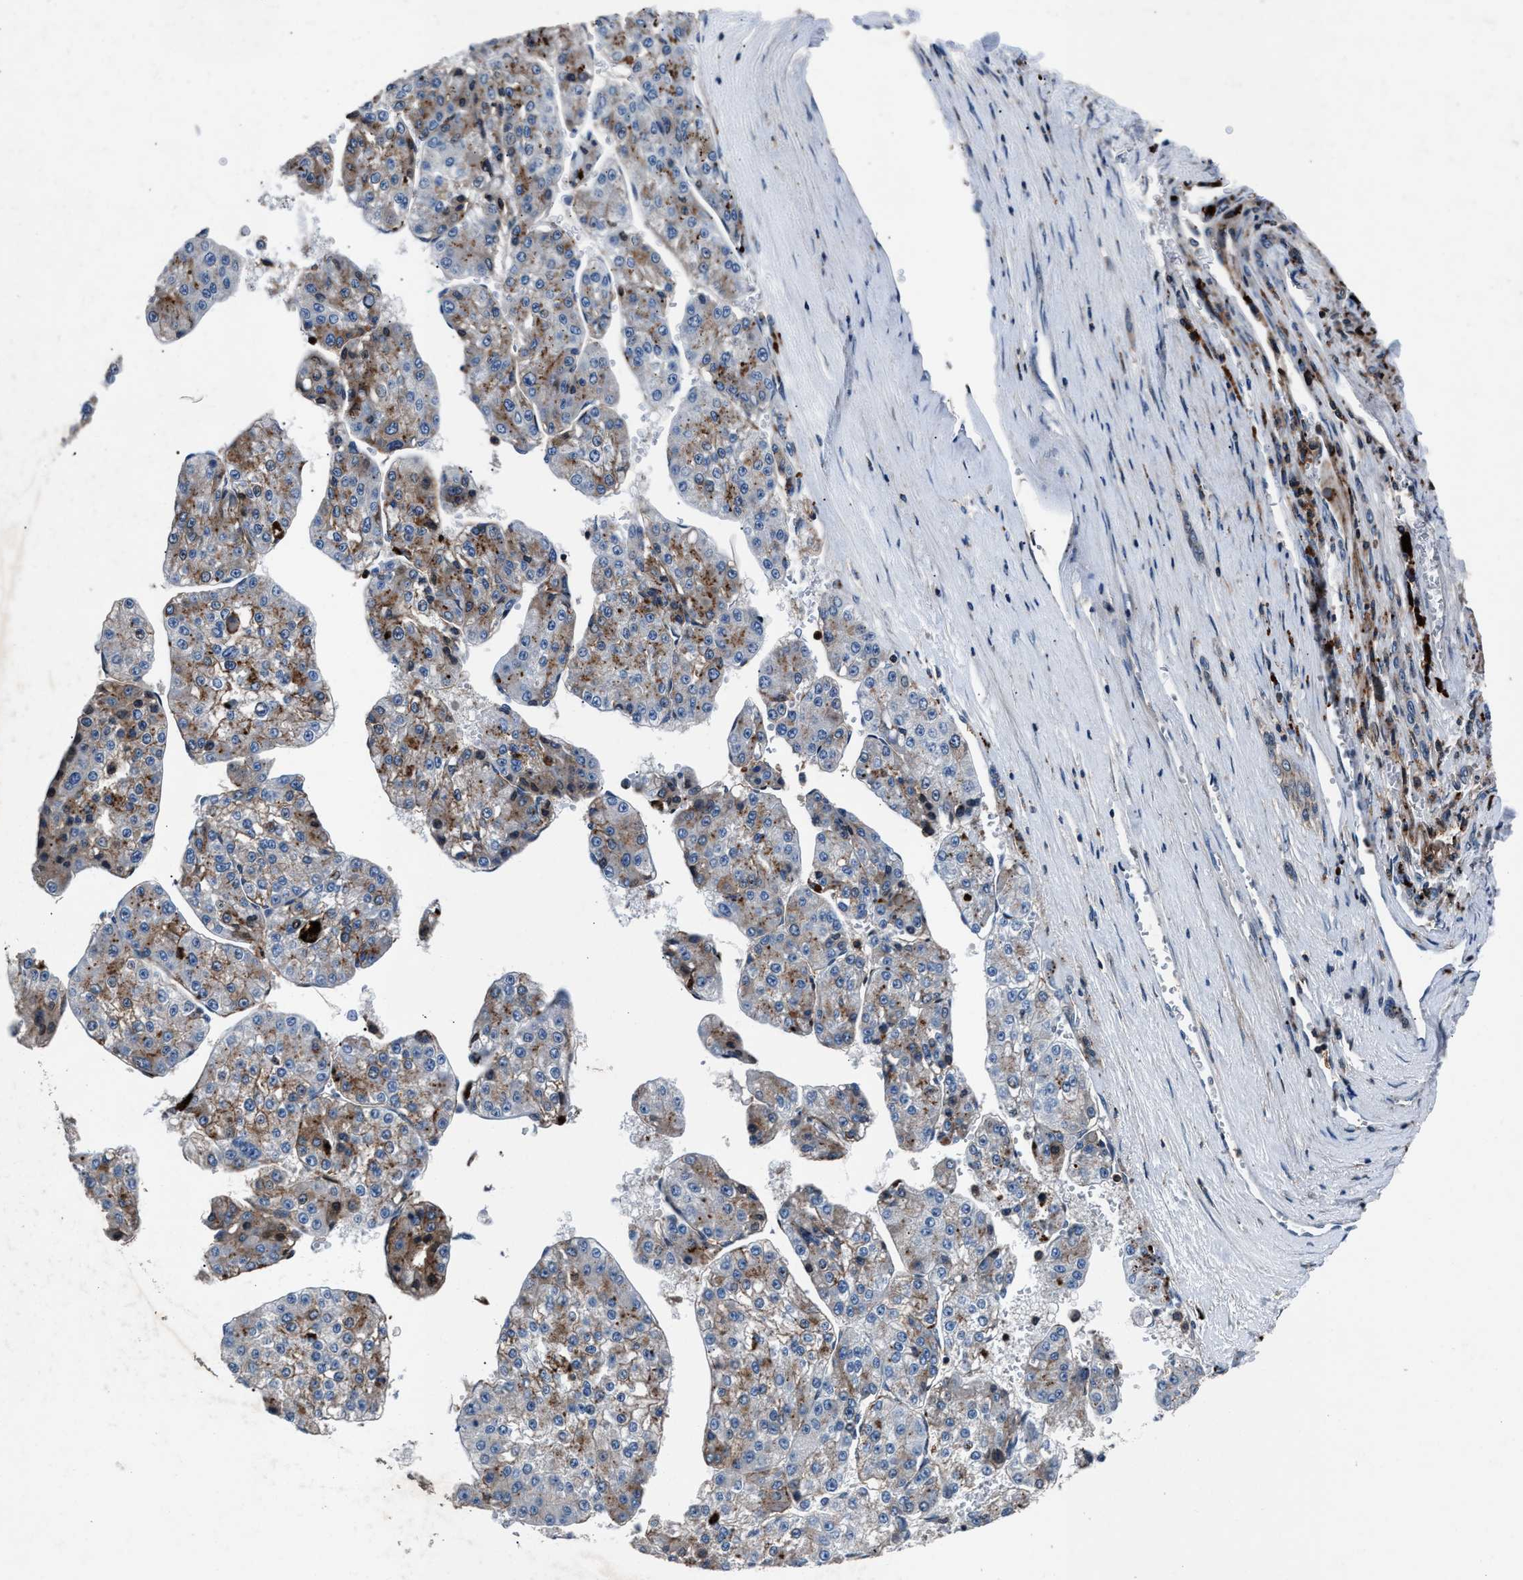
{"staining": {"intensity": "weak", "quantity": "<25%", "location": "cytoplasmic/membranous"}, "tissue": "liver cancer", "cell_type": "Tumor cells", "image_type": "cancer", "snomed": [{"axis": "morphology", "description": "Carcinoma, Hepatocellular, NOS"}, {"axis": "topography", "description": "Liver"}], "caption": "IHC of liver cancer (hepatocellular carcinoma) exhibits no positivity in tumor cells.", "gene": "MFSD11", "patient": {"sex": "female", "age": 73}}